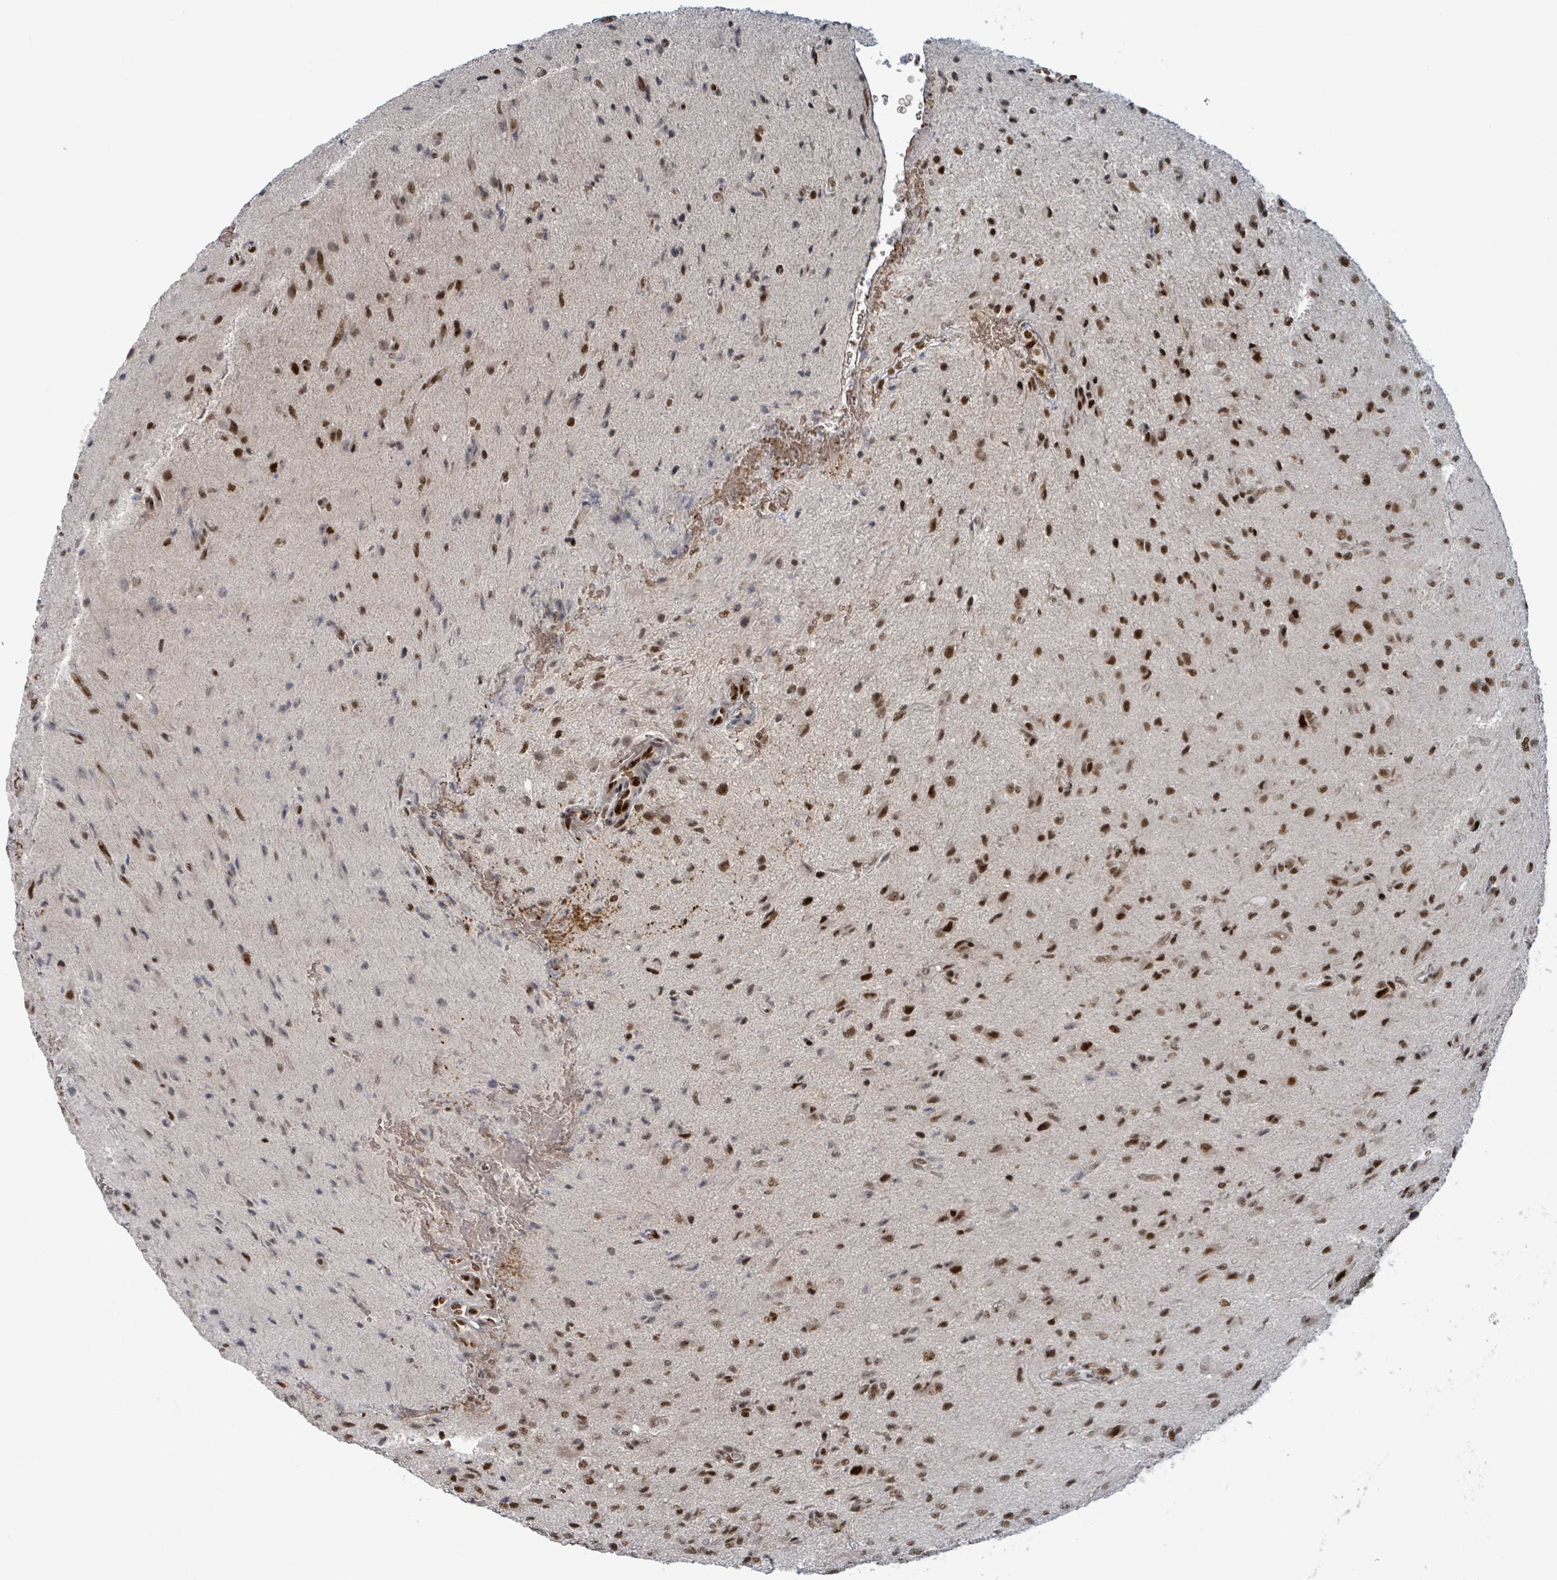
{"staining": {"intensity": "moderate", "quantity": ">75%", "location": "nuclear"}, "tissue": "glioma", "cell_type": "Tumor cells", "image_type": "cancer", "snomed": [{"axis": "morphology", "description": "Glioma, malignant, High grade"}, {"axis": "topography", "description": "Brain"}], "caption": "Immunohistochemical staining of human high-grade glioma (malignant) displays medium levels of moderate nuclear positivity in approximately >75% of tumor cells.", "gene": "KLF3", "patient": {"sex": "male", "age": 36}}